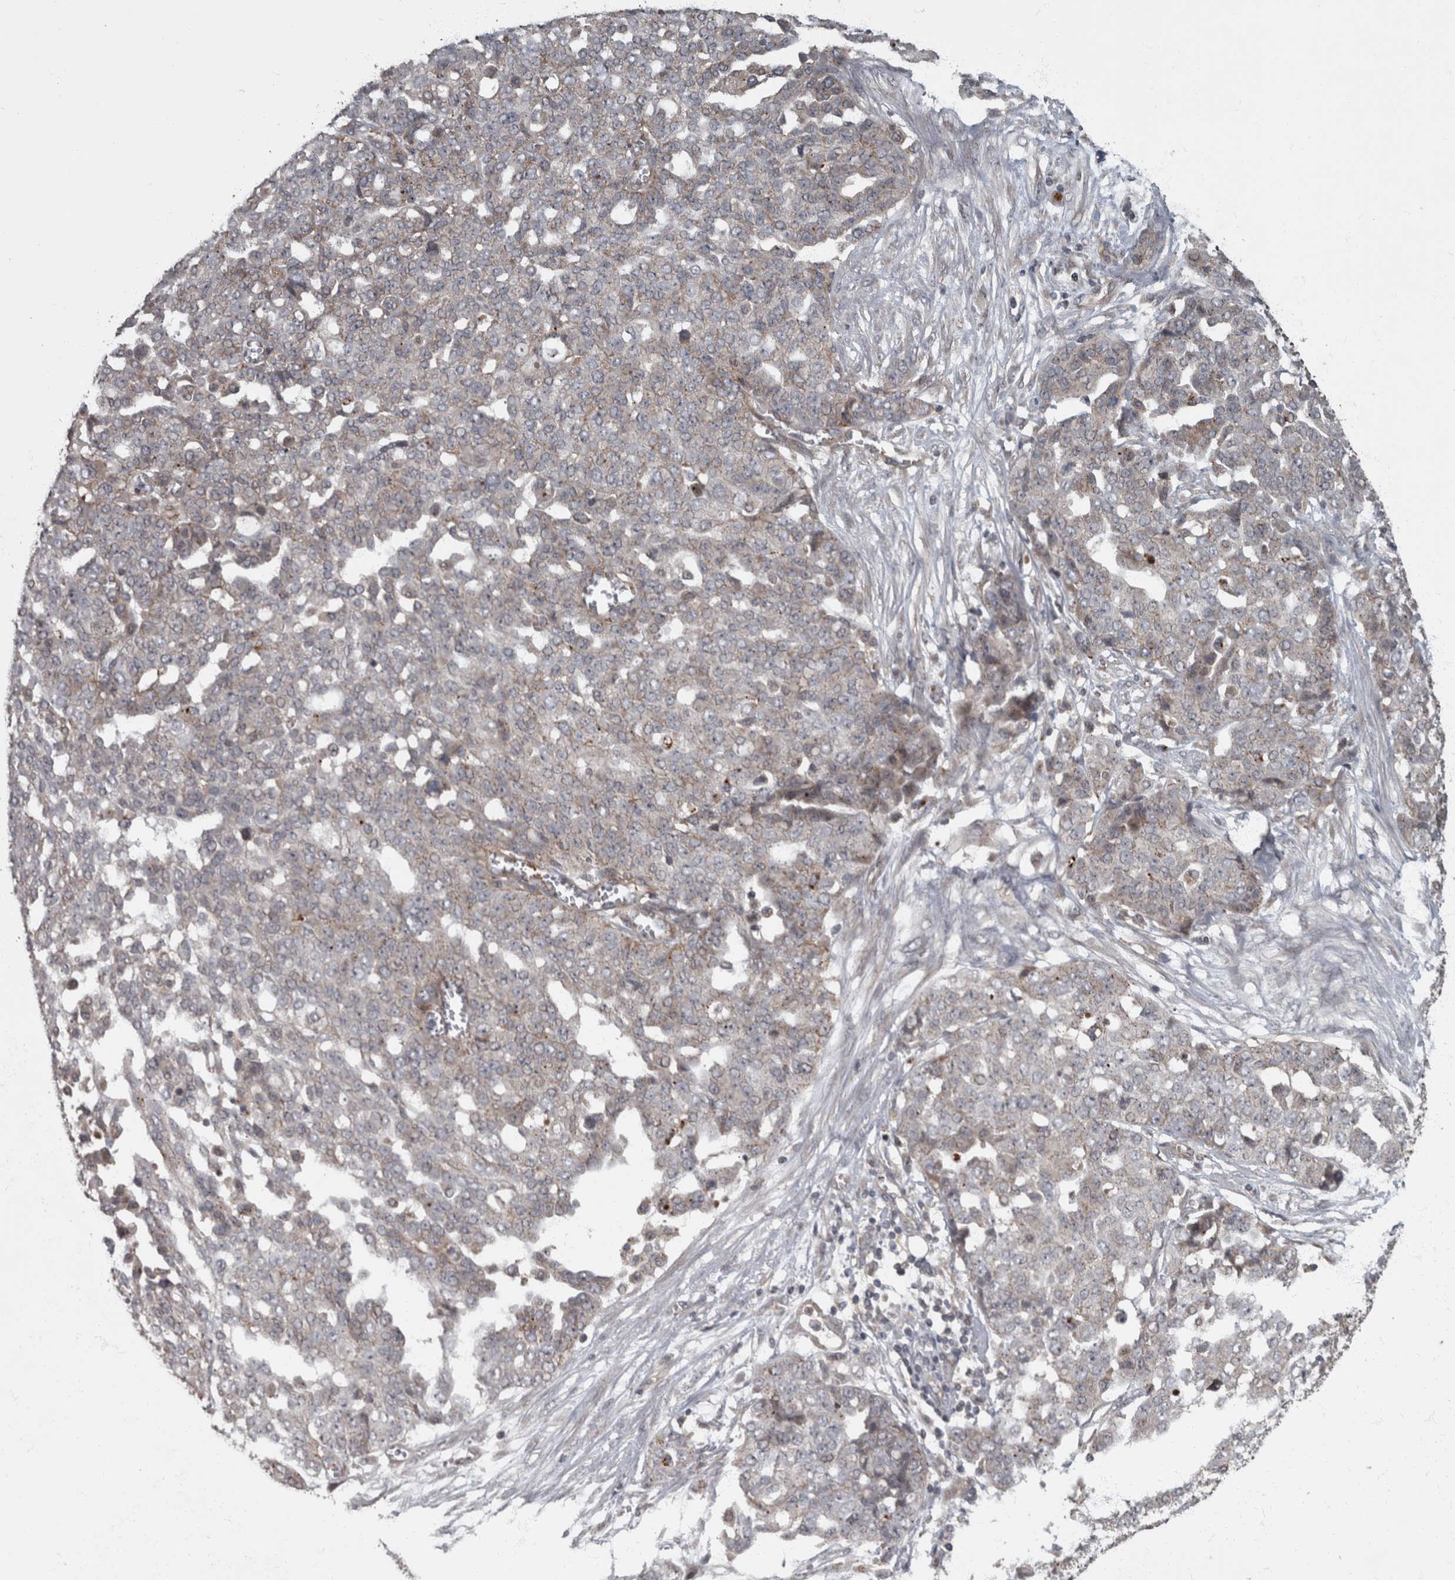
{"staining": {"intensity": "negative", "quantity": "none", "location": "none"}, "tissue": "ovarian cancer", "cell_type": "Tumor cells", "image_type": "cancer", "snomed": [{"axis": "morphology", "description": "Cystadenocarcinoma, serous, NOS"}, {"axis": "topography", "description": "Soft tissue"}, {"axis": "topography", "description": "Ovary"}], "caption": "This micrograph is of ovarian cancer stained with immunohistochemistry (IHC) to label a protein in brown with the nuclei are counter-stained blue. There is no staining in tumor cells.", "gene": "VEGFD", "patient": {"sex": "female", "age": 57}}